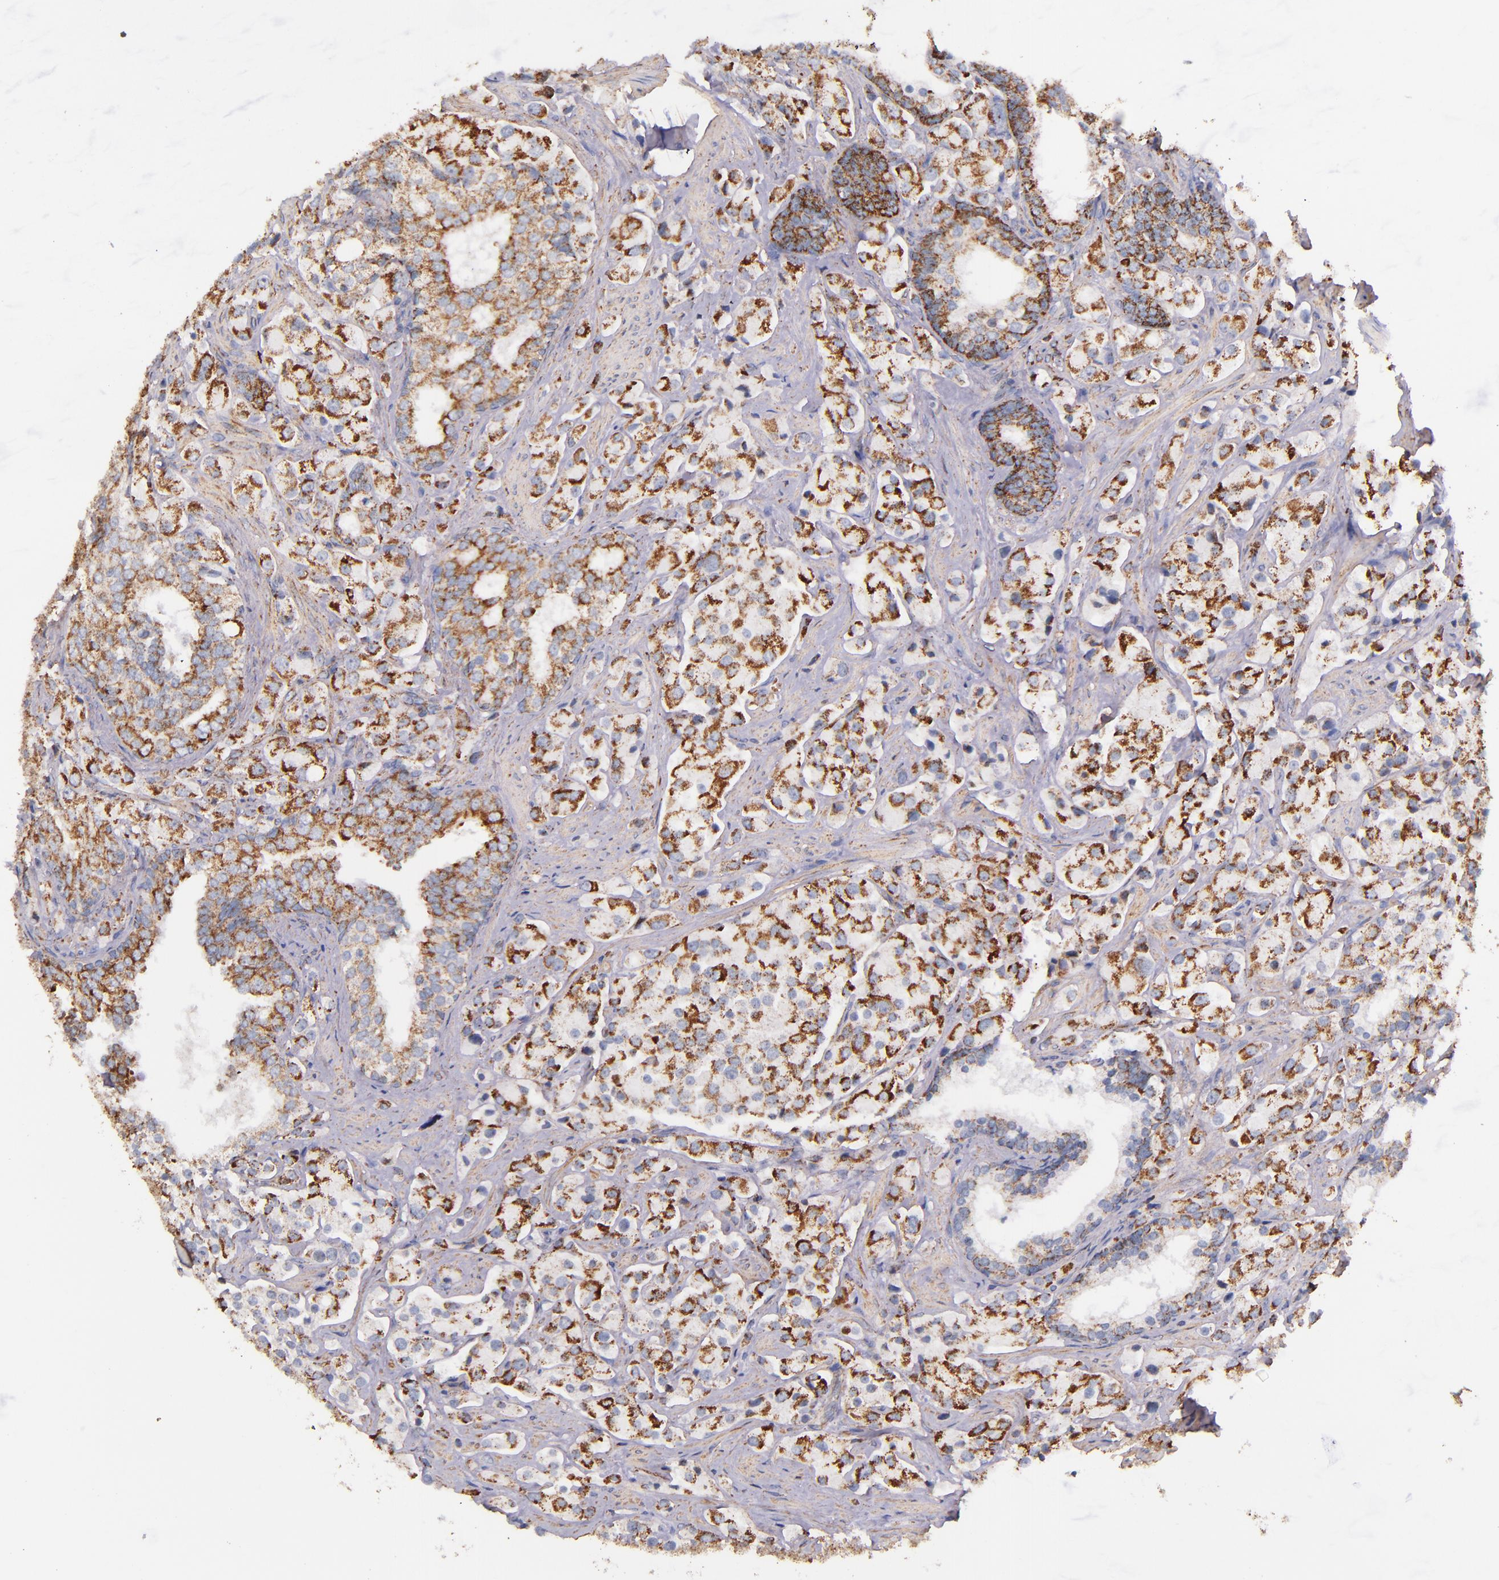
{"staining": {"intensity": "moderate", "quantity": ">75%", "location": "cytoplasmic/membranous"}, "tissue": "prostate cancer", "cell_type": "Tumor cells", "image_type": "cancer", "snomed": [{"axis": "morphology", "description": "Adenocarcinoma, Medium grade"}, {"axis": "topography", "description": "Prostate"}], "caption": "Brown immunohistochemical staining in human prostate medium-grade adenocarcinoma reveals moderate cytoplasmic/membranous staining in about >75% of tumor cells. The staining was performed using DAB to visualize the protein expression in brown, while the nuclei were stained in blue with hematoxylin (Magnification: 20x).", "gene": "IDH3G", "patient": {"sex": "male", "age": 70}}